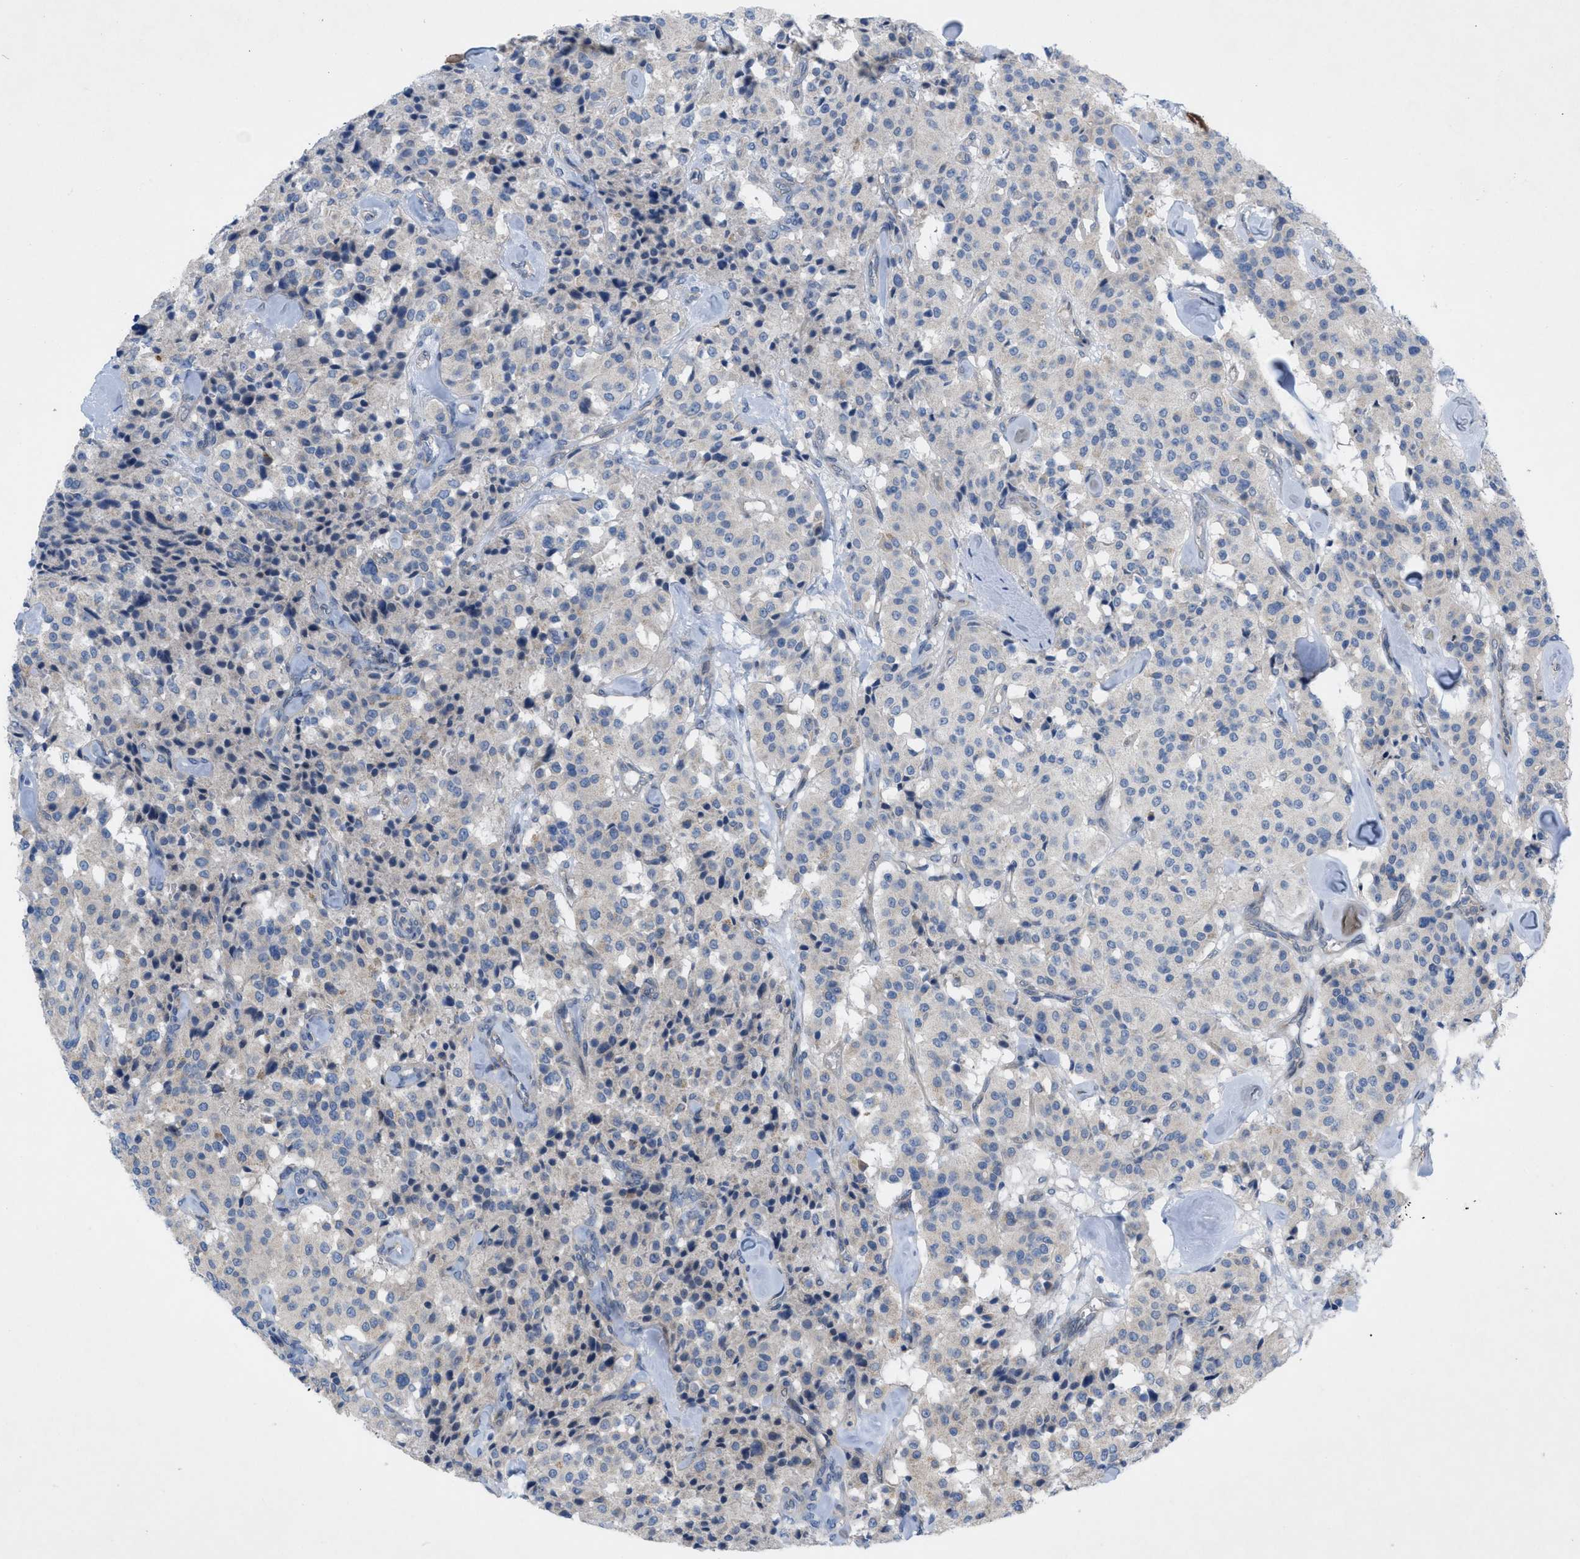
{"staining": {"intensity": "negative", "quantity": "none", "location": "none"}, "tissue": "carcinoid", "cell_type": "Tumor cells", "image_type": "cancer", "snomed": [{"axis": "morphology", "description": "Carcinoid, malignant, NOS"}, {"axis": "topography", "description": "Lung"}], "caption": "Immunohistochemical staining of malignant carcinoid shows no significant staining in tumor cells.", "gene": "NDEL1", "patient": {"sex": "male", "age": 30}}